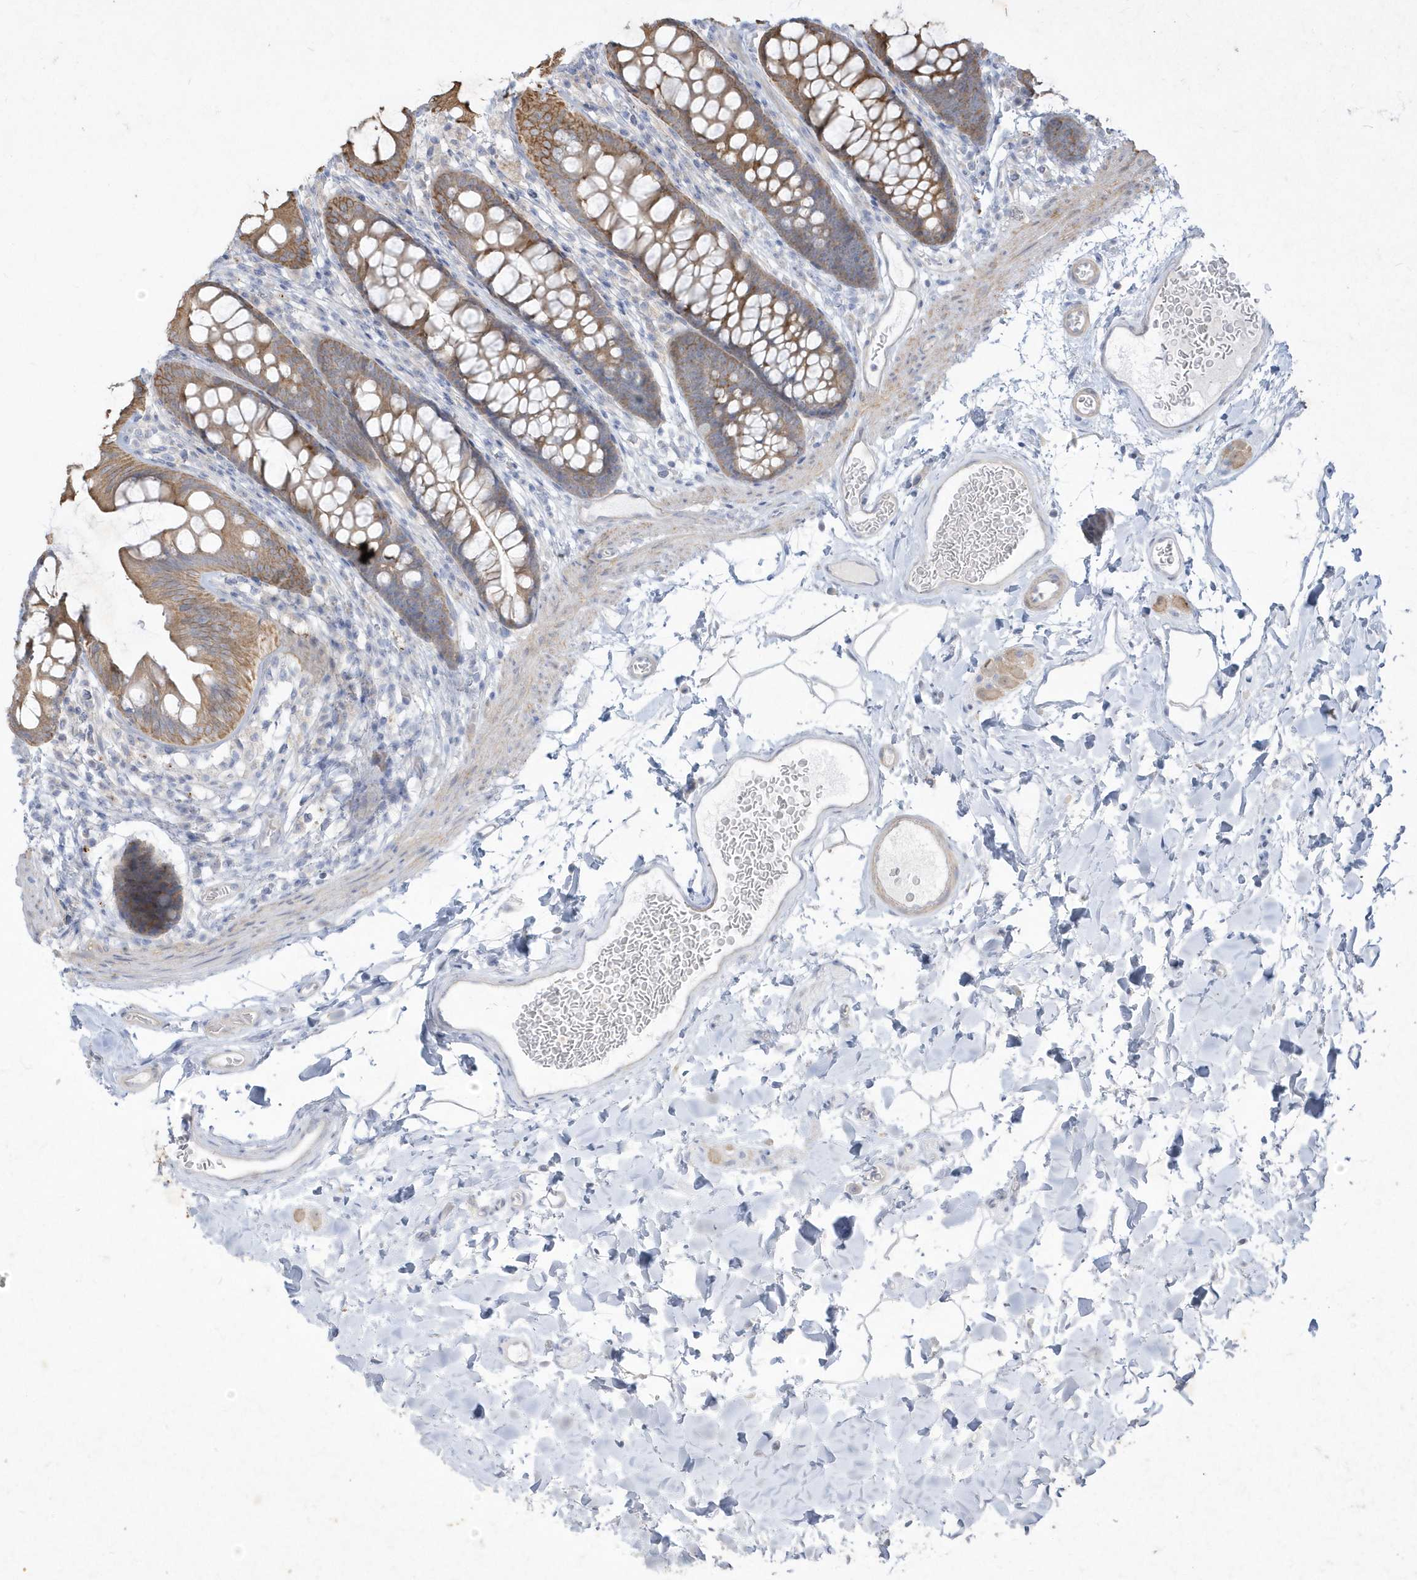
{"staining": {"intensity": "weak", "quantity": "25%-75%", "location": "cytoplasmic/membranous"}, "tissue": "colon", "cell_type": "Endothelial cells", "image_type": "normal", "snomed": [{"axis": "morphology", "description": "Normal tissue, NOS"}, {"axis": "topography", "description": "Colon"}], "caption": "An image of human colon stained for a protein shows weak cytoplasmic/membranous brown staining in endothelial cells.", "gene": "LARS1", "patient": {"sex": "female", "age": 62}}